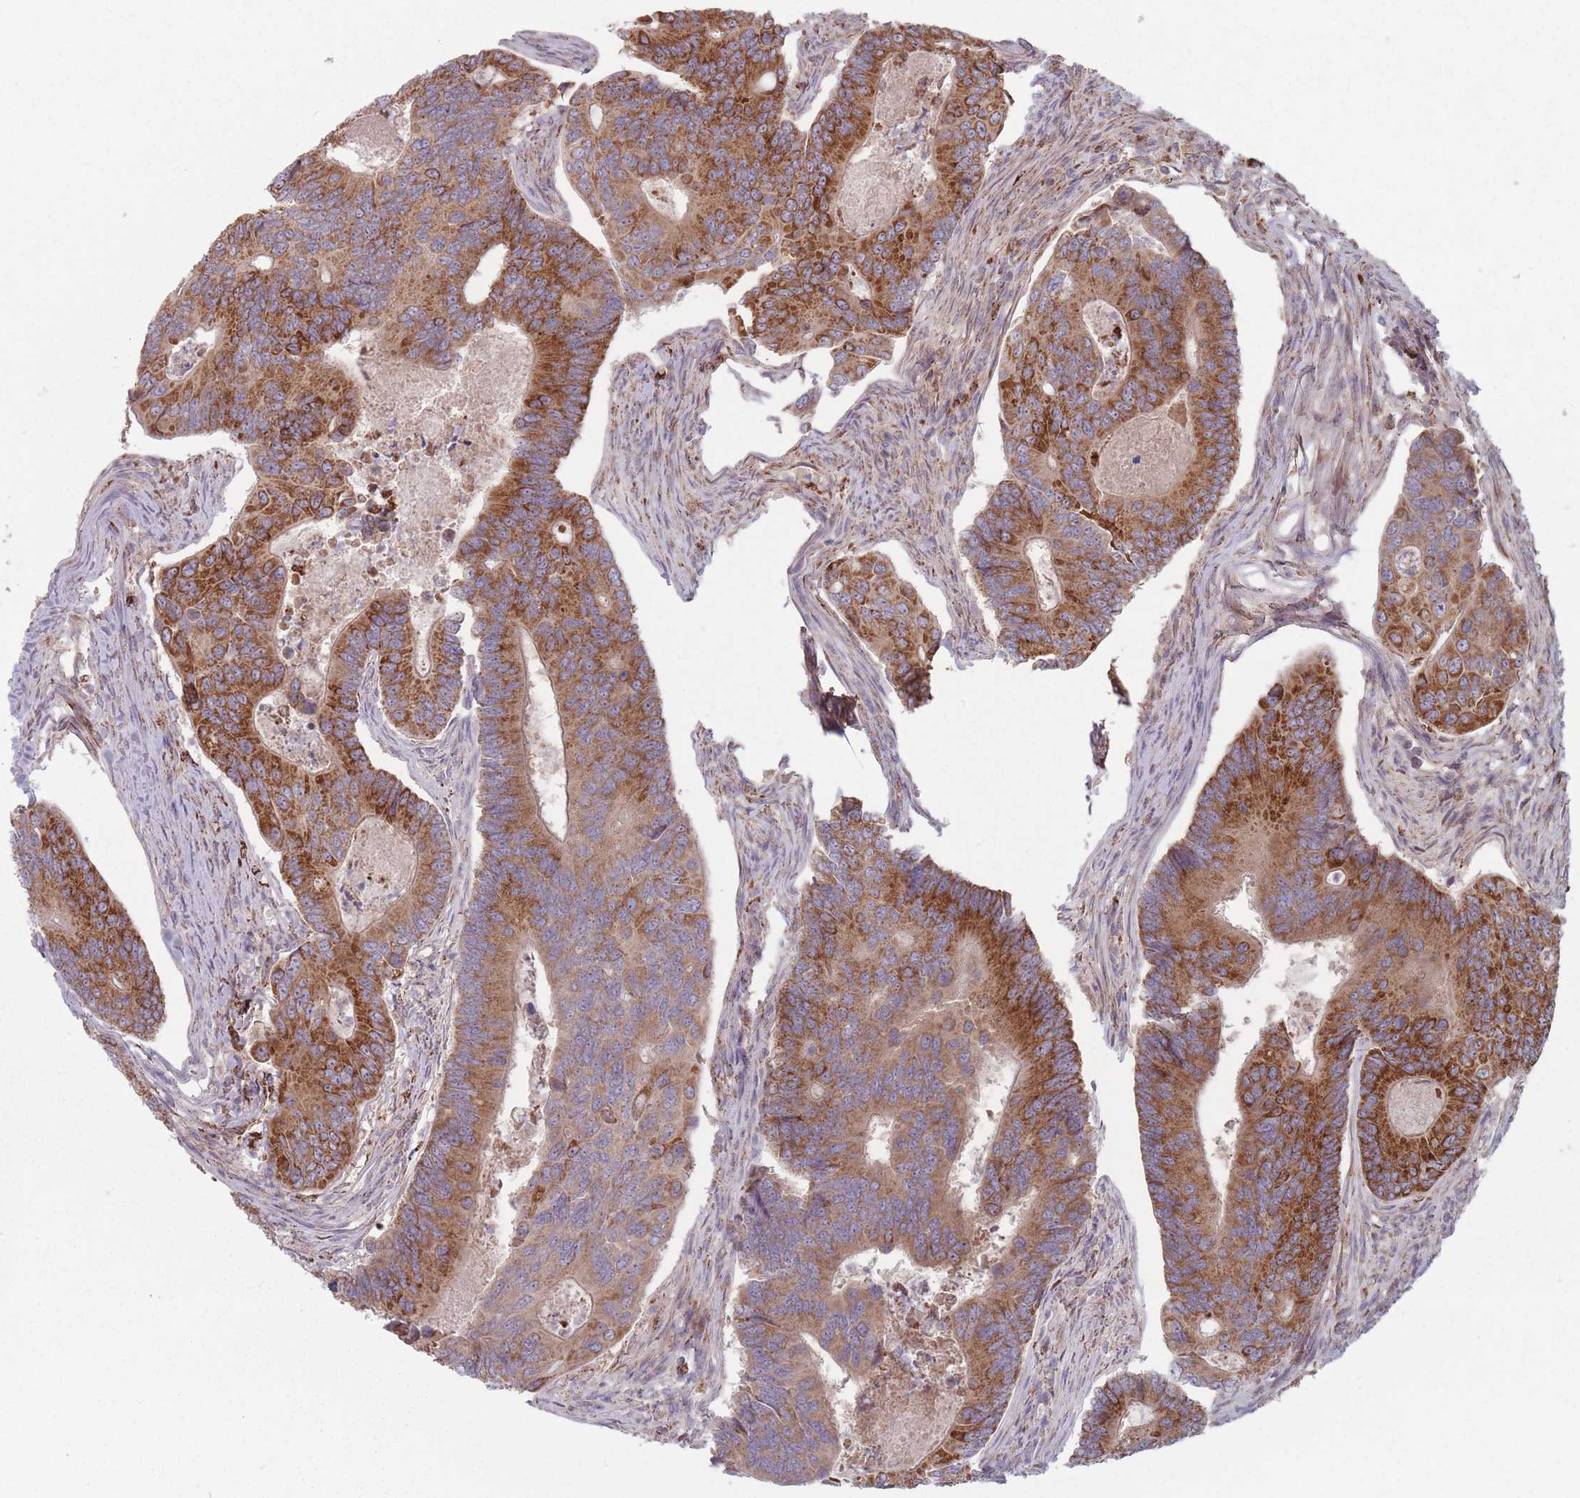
{"staining": {"intensity": "strong", "quantity": ">75%", "location": "cytoplasmic/membranous"}, "tissue": "colorectal cancer", "cell_type": "Tumor cells", "image_type": "cancer", "snomed": [{"axis": "morphology", "description": "Adenocarcinoma, NOS"}, {"axis": "topography", "description": "Colon"}], "caption": "High-magnification brightfield microscopy of colorectal adenocarcinoma stained with DAB (brown) and counterstained with hematoxylin (blue). tumor cells exhibit strong cytoplasmic/membranous positivity is seen in approximately>75% of cells.", "gene": "OR10Q1", "patient": {"sex": "female", "age": 67}}